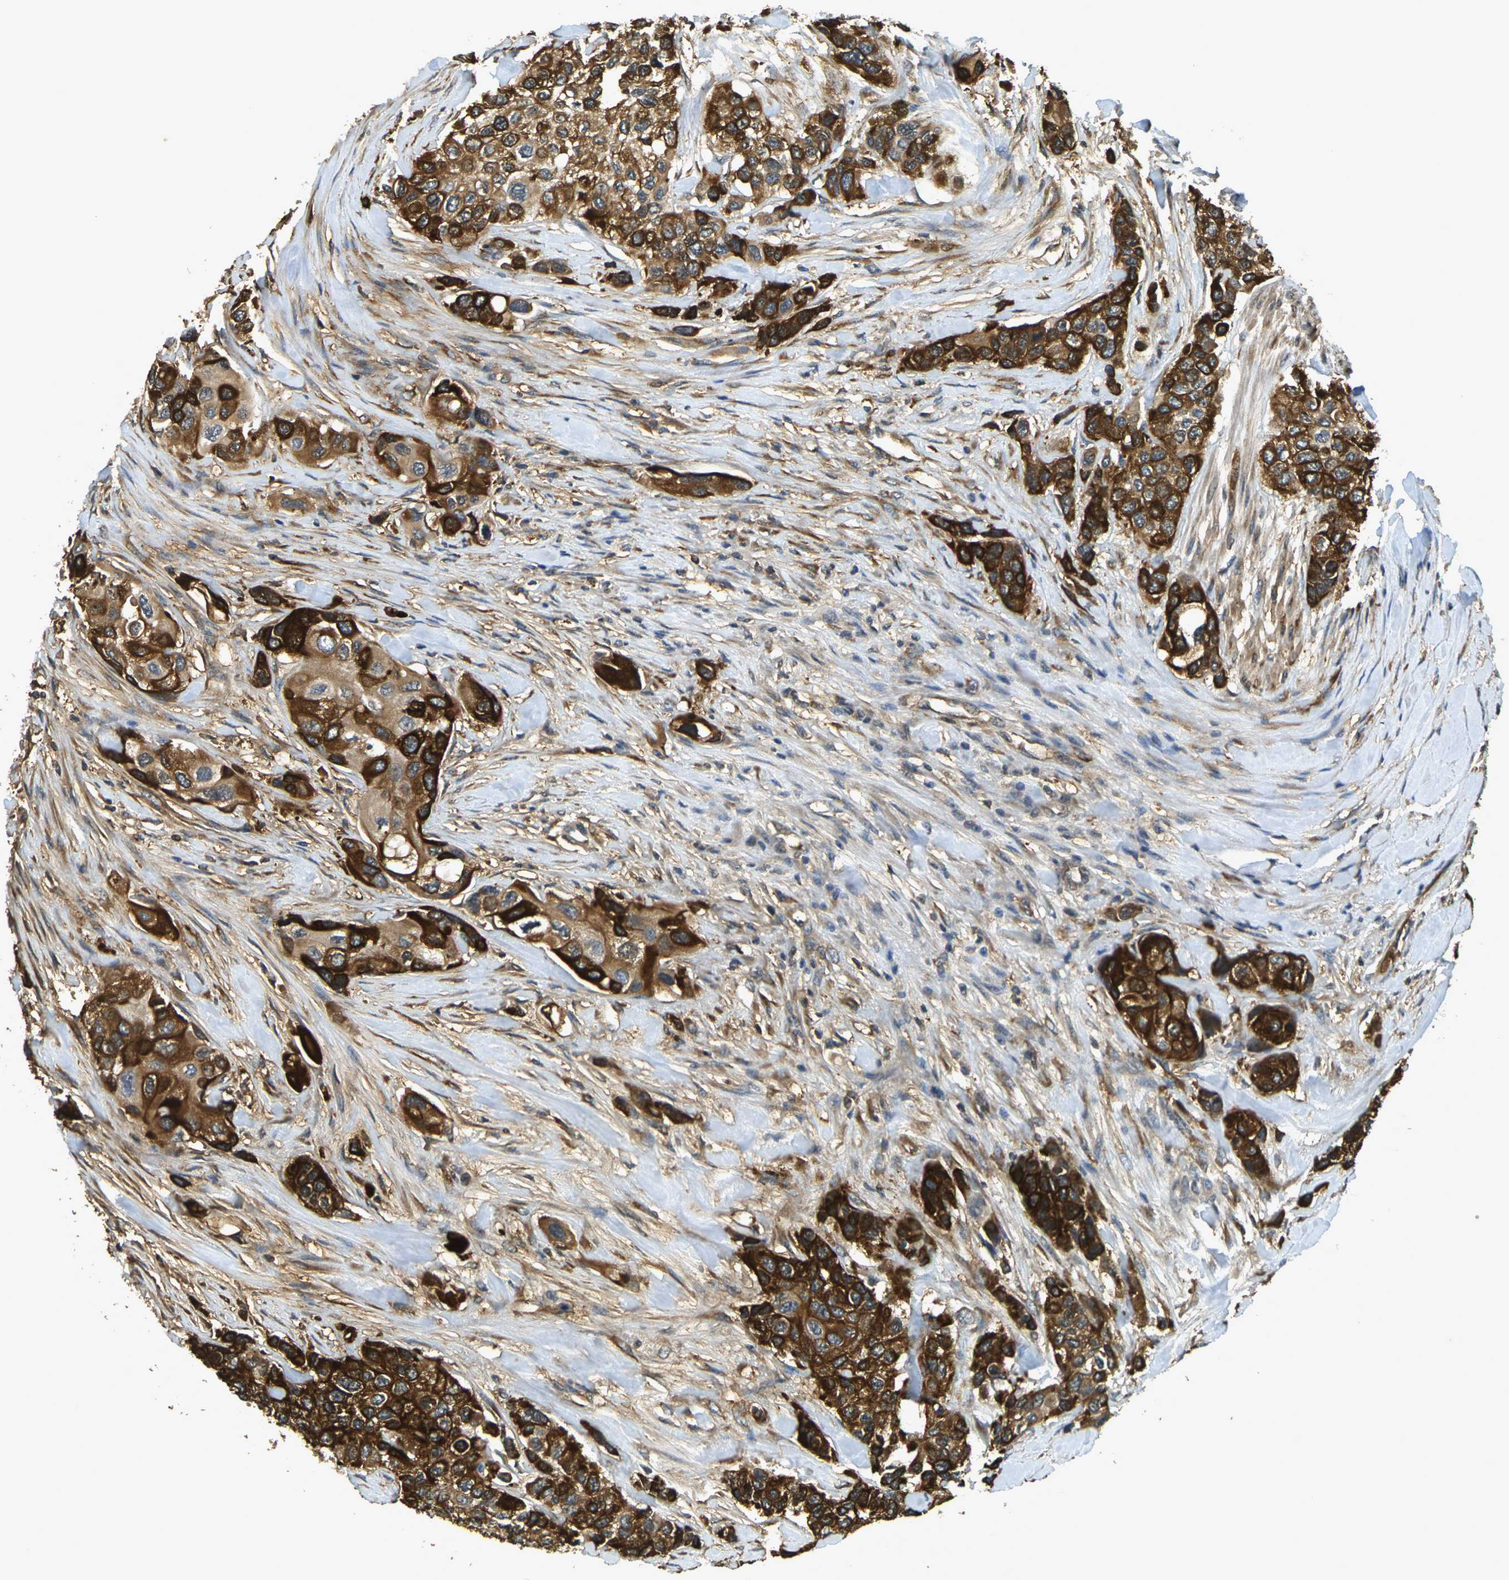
{"staining": {"intensity": "strong", "quantity": ">75%", "location": "cytoplasmic/membranous"}, "tissue": "urothelial cancer", "cell_type": "Tumor cells", "image_type": "cancer", "snomed": [{"axis": "morphology", "description": "Urothelial carcinoma, High grade"}, {"axis": "topography", "description": "Urinary bladder"}], "caption": "Urothelial cancer was stained to show a protein in brown. There is high levels of strong cytoplasmic/membranous expression in approximately >75% of tumor cells. Immunohistochemistry (ihc) stains the protein in brown and the nuclei are stained blue.", "gene": "CAST", "patient": {"sex": "female", "age": 56}}